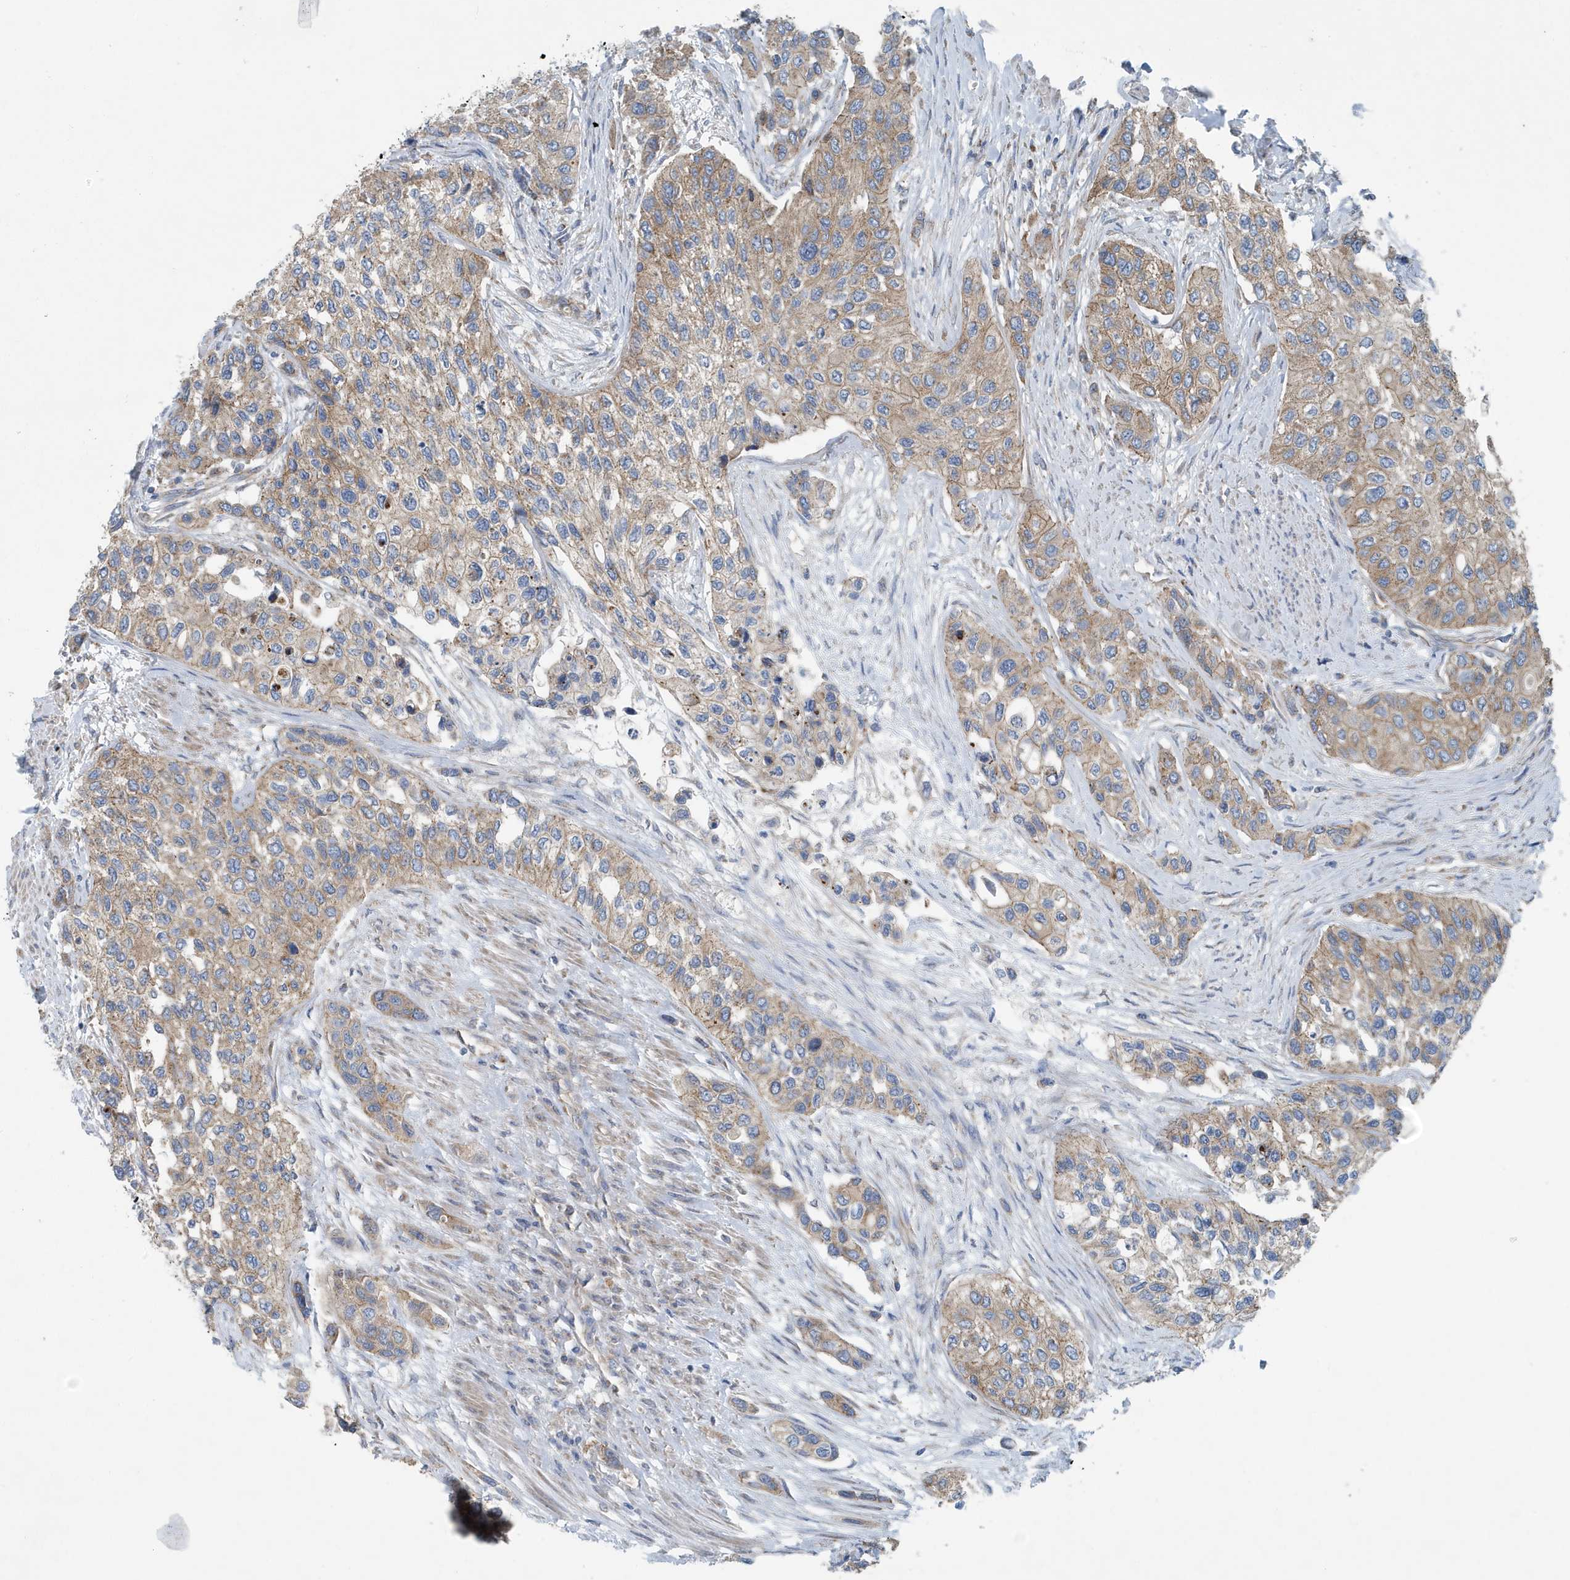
{"staining": {"intensity": "moderate", "quantity": ">75%", "location": "cytoplasmic/membranous"}, "tissue": "urothelial cancer", "cell_type": "Tumor cells", "image_type": "cancer", "snomed": [{"axis": "morphology", "description": "Normal tissue, NOS"}, {"axis": "morphology", "description": "Urothelial carcinoma, High grade"}, {"axis": "topography", "description": "Vascular tissue"}, {"axis": "topography", "description": "Urinary bladder"}], "caption": "Moderate cytoplasmic/membranous protein expression is identified in about >75% of tumor cells in urothelial cancer. (brown staining indicates protein expression, while blue staining denotes nuclei).", "gene": "PPM1M", "patient": {"sex": "female", "age": 56}}